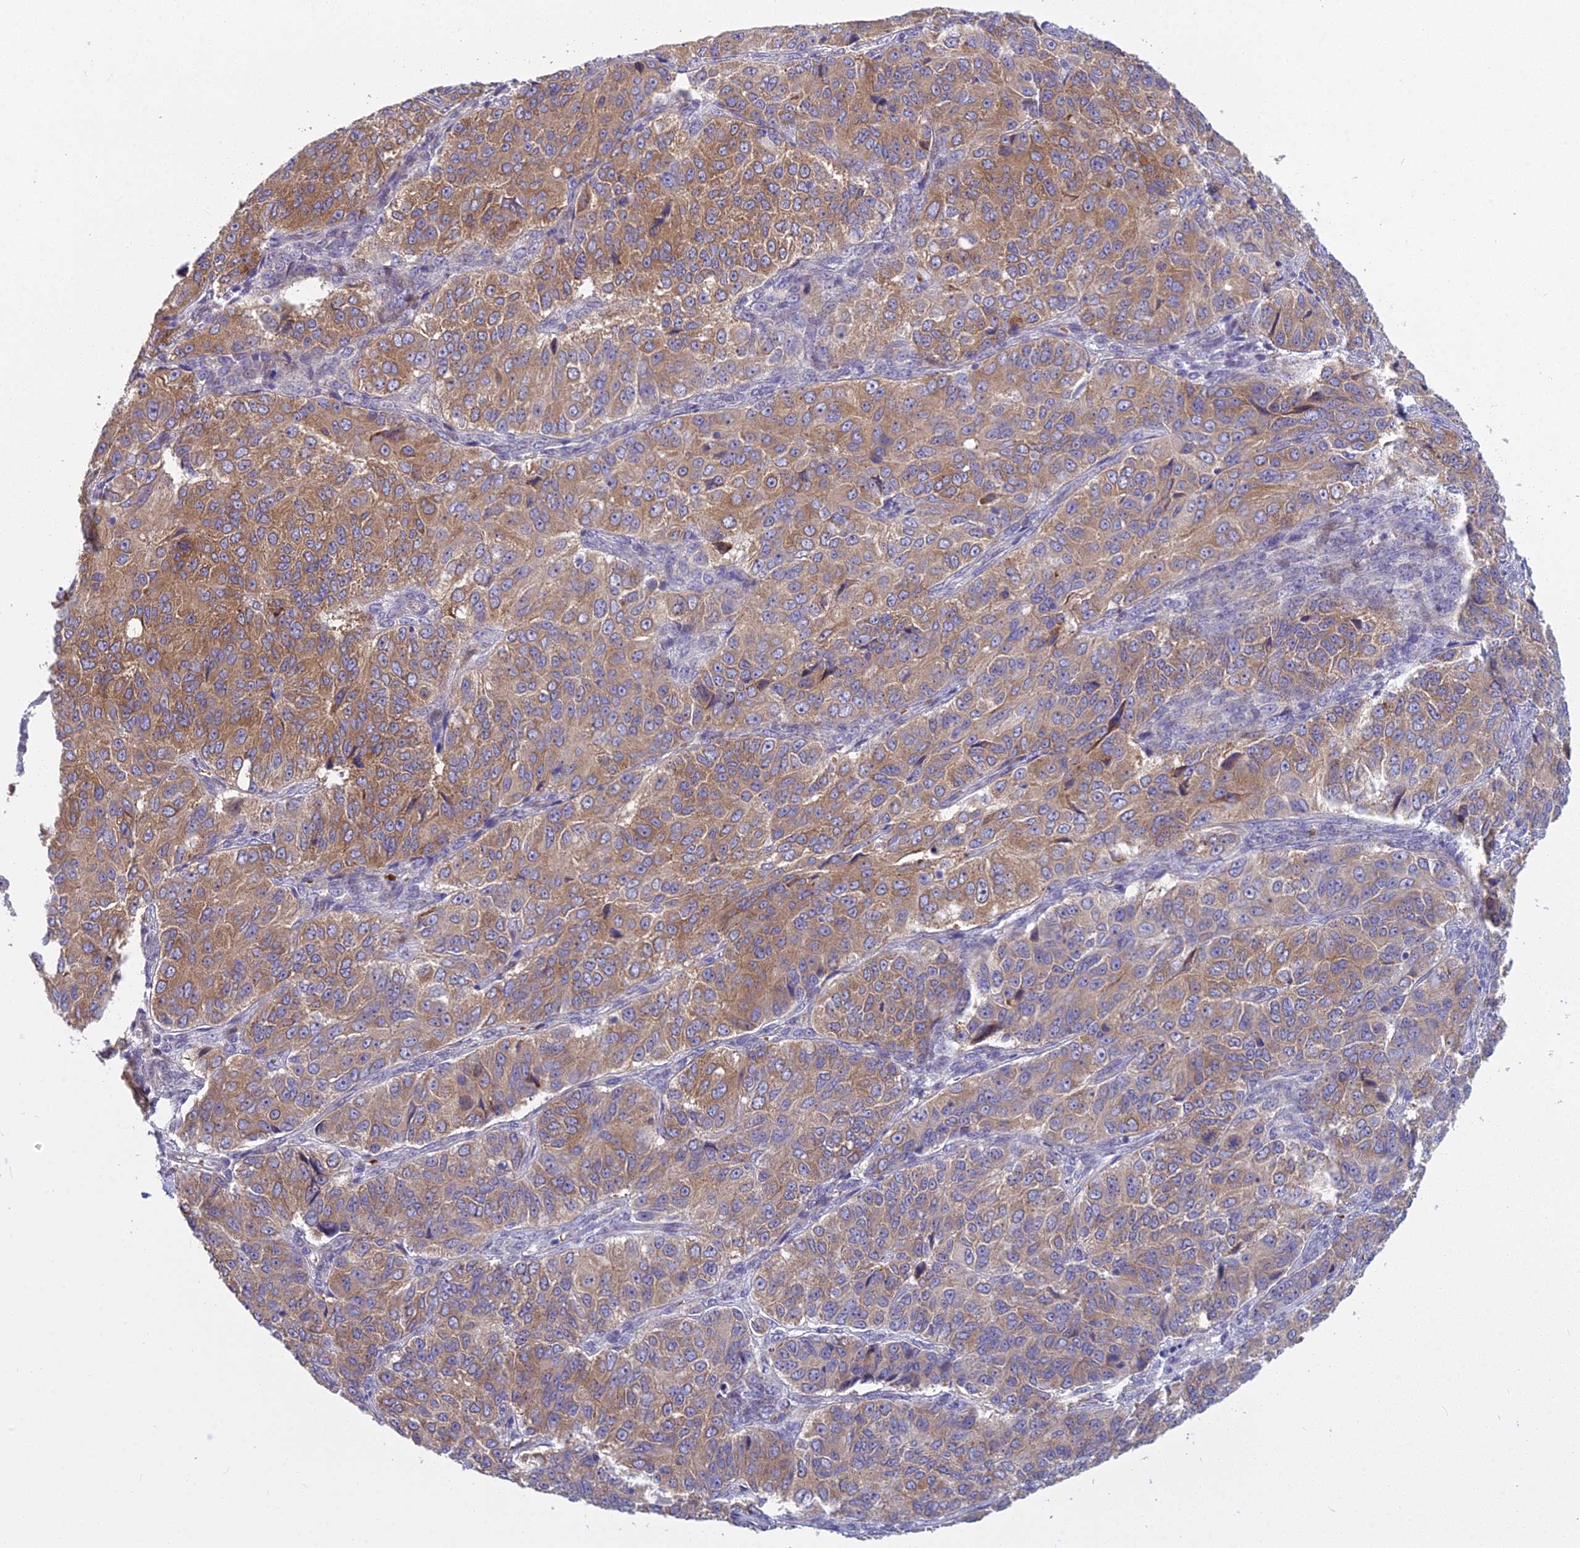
{"staining": {"intensity": "moderate", "quantity": ">75%", "location": "cytoplasmic/membranous"}, "tissue": "ovarian cancer", "cell_type": "Tumor cells", "image_type": "cancer", "snomed": [{"axis": "morphology", "description": "Carcinoma, endometroid"}, {"axis": "topography", "description": "Ovary"}], "caption": "Immunohistochemistry (IHC) micrograph of neoplastic tissue: human endometroid carcinoma (ovarian) stained using immunohistochemistry (IHC) reveals medium levels of moderate protein expression localized specifically in the cytoplasmic/membranous of tumor cells, appearing as a cytoplasmic/membranous brown color.", "gene": "PCDHB14", "patient": {"sex": "female", "age": 51}}